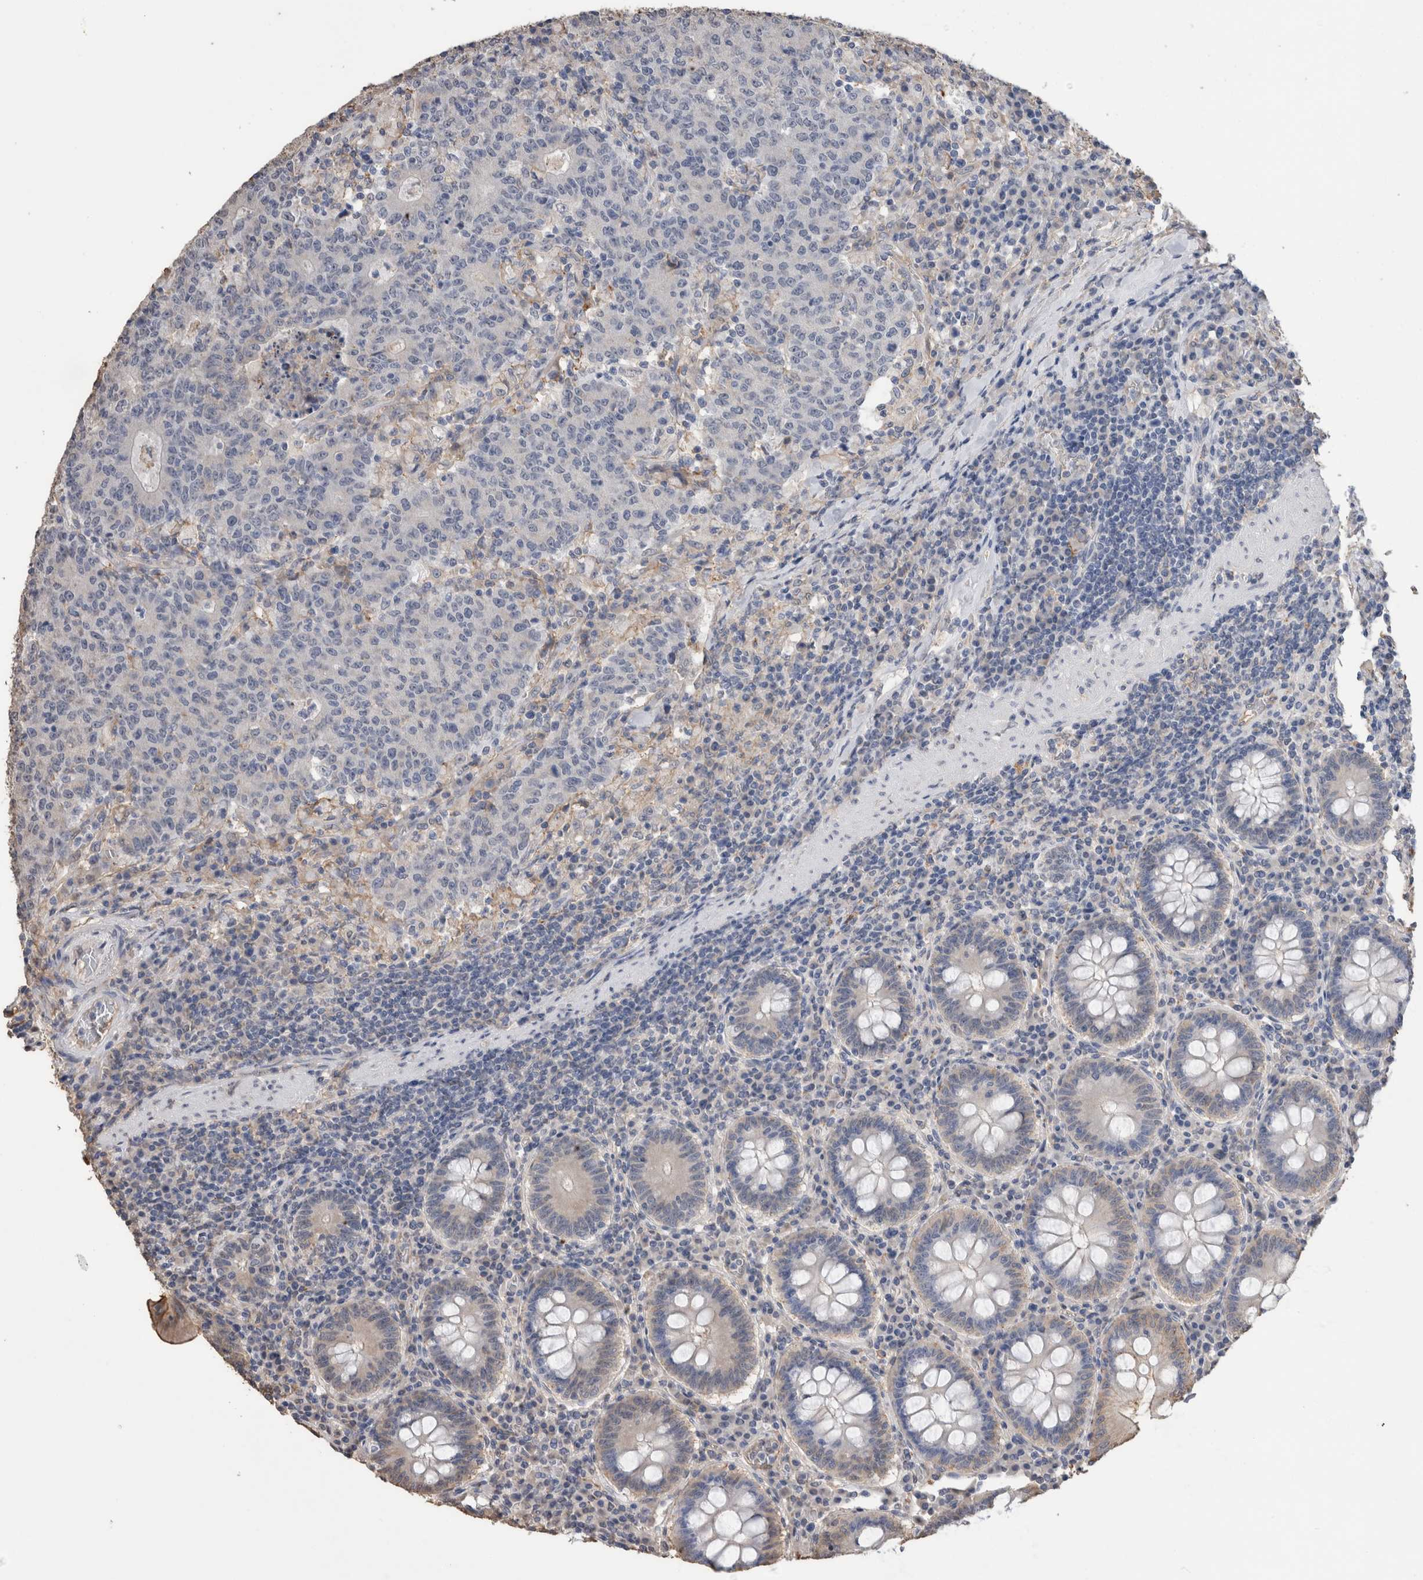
{"staining": {"intensity": "negative", "quantity": "none", "location": "none"}, "tissue": "colorectal cancer", "cell_type": "Tumor cells", "image_type": "cancer", "snomed": [{"axis": "morphology", "description": "Adenocarcinoma, NOS"}, {"axis": "topography", "description": "Colon"}], "caption": "The IHC photomicrograph has no significant expression in tumor cells of adenocarcinoma (colorectal) tissue.", "gene": "S100A10", "patient": {"sex": "female", "age": 75}}